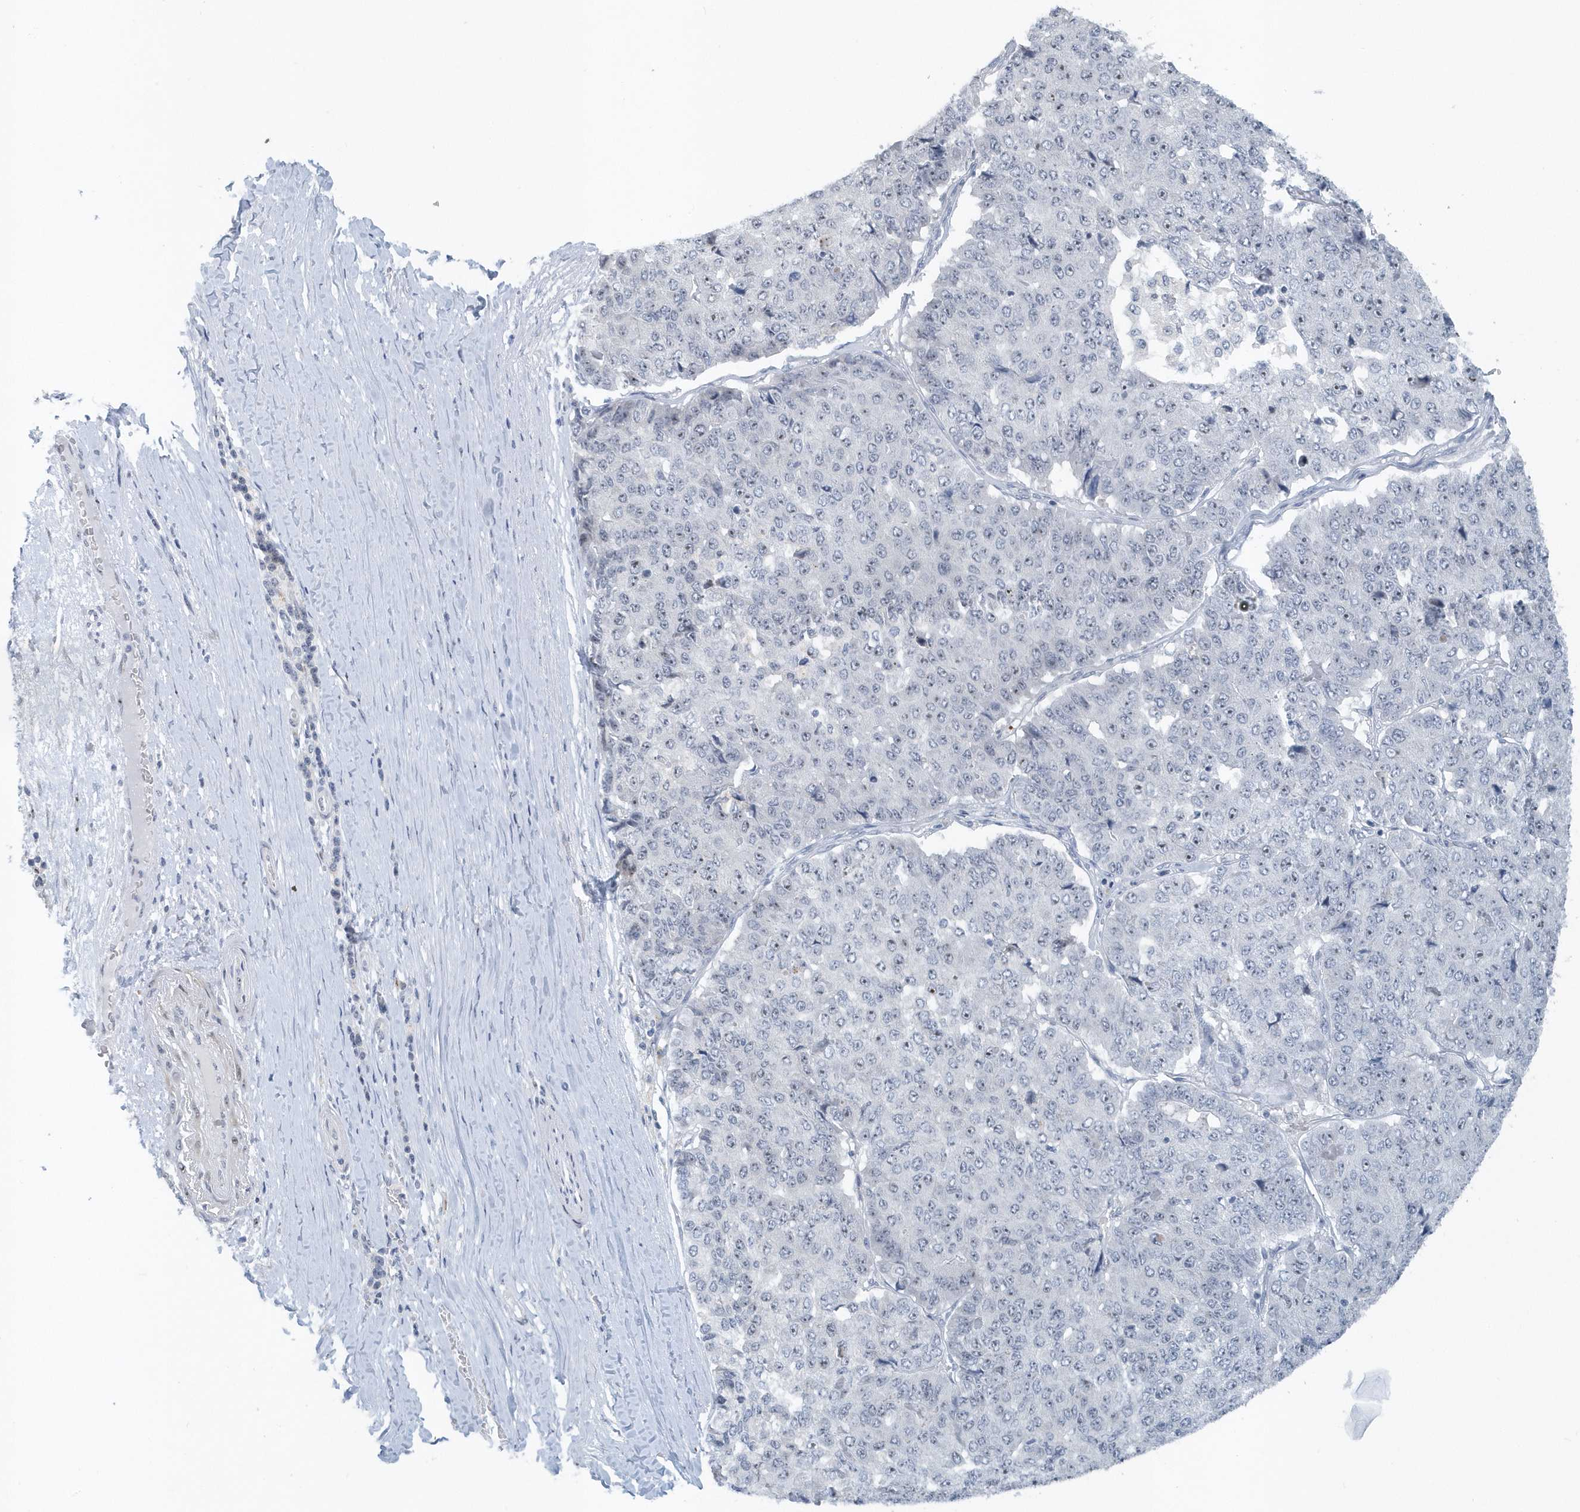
{"staining": {"intensity": "negative", "quantity": "none", "location": "none"}, "tissue": "pancreatic cancer", "cell_type": "Tumor cells", "image_type": "cancer", "snomed": [{"axis": "morphology", "description": "Adenocarcinoma, NOS"}, {"axis": "topography", "description": "Pancreas"}], "caption": "The IHC photomicrograph has no significant expression in tumor cells of pancreatic adenocarcinoma tissue.", "gene": "RPF2", "patient": {"sex": "male", "age": 50}}